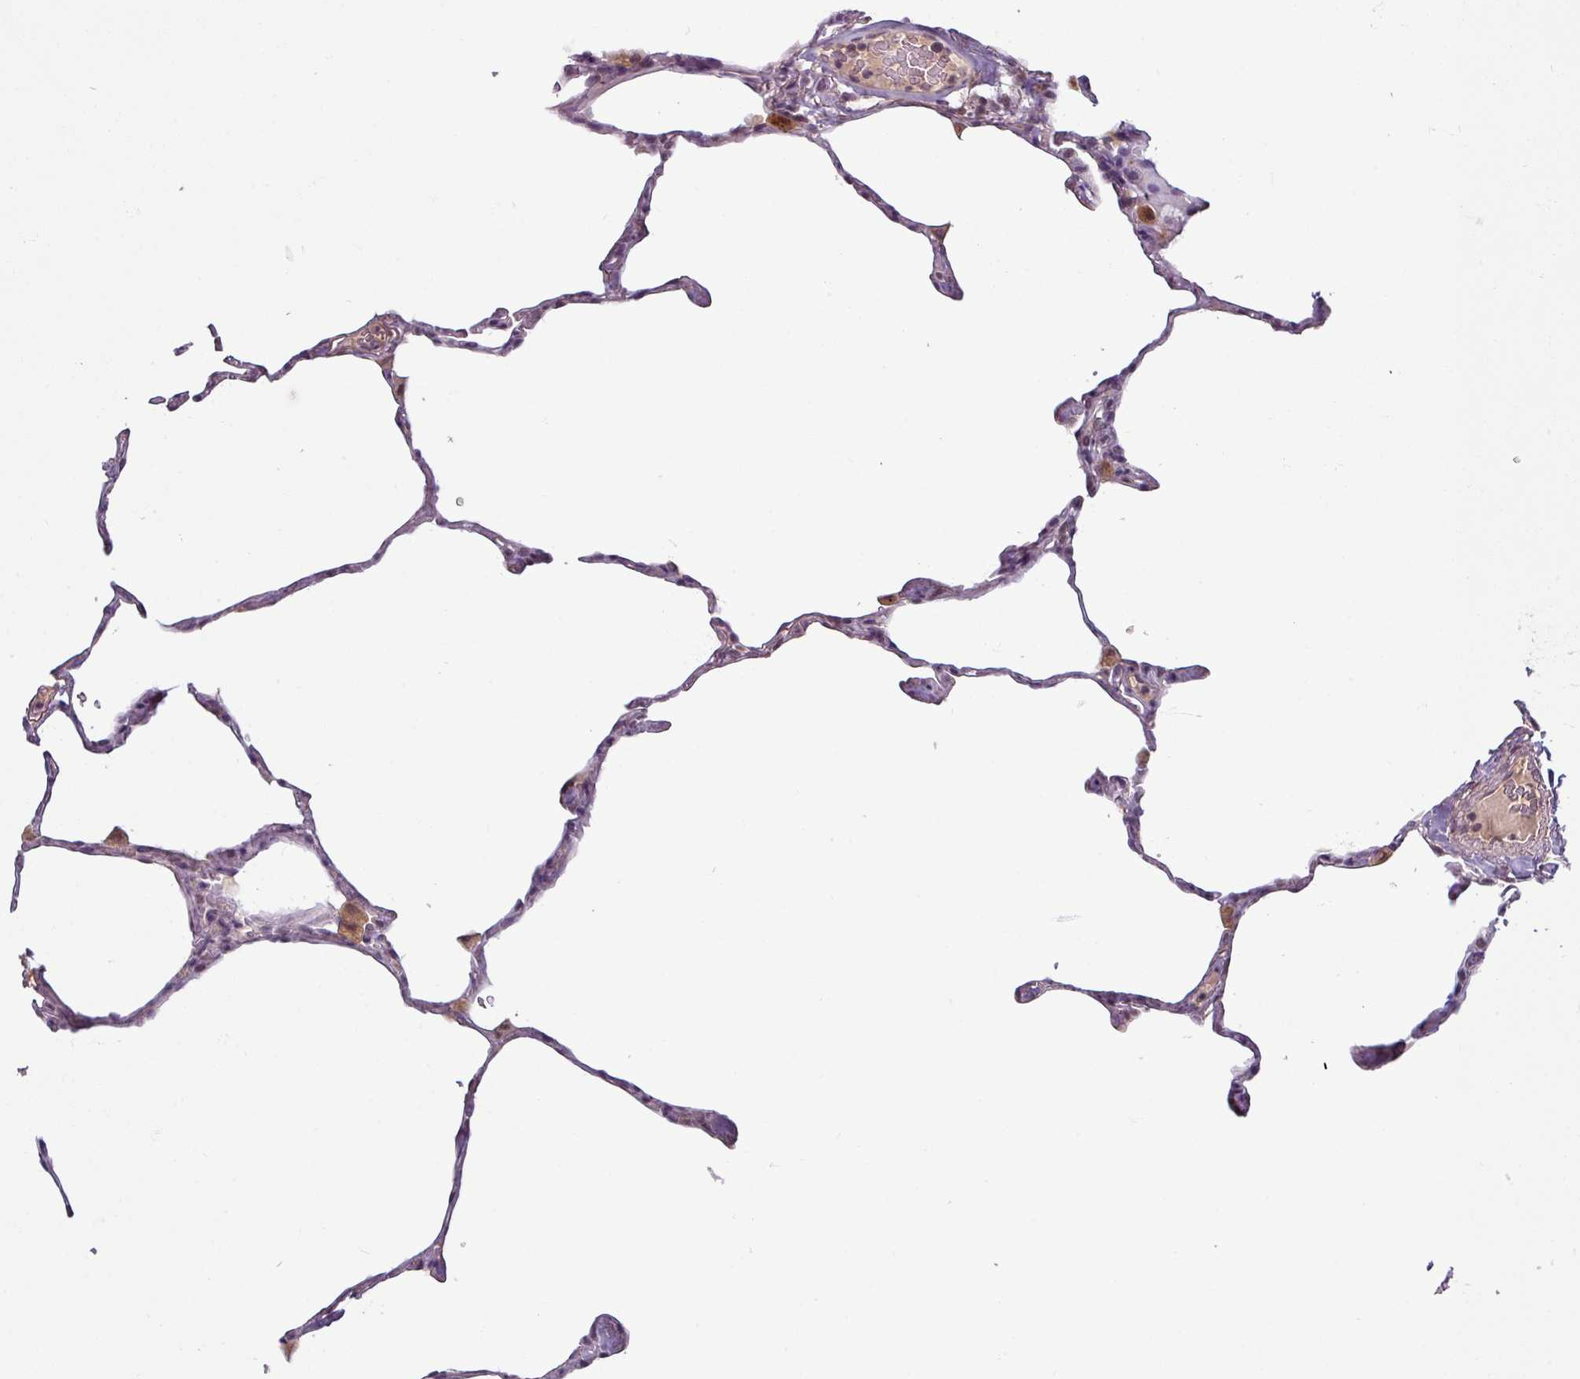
{"staining": {"intensity": "weak", "quantity": "25%-75%", "location": "nuclear"}, "tissue": "lung", "cell_type": "Alveolar cells", "image_type": "normal", "snomed": [{"axis": "morphology", "description": "Normal tissue, NOS"}, {"axis": "topography", "description": "Lung"}], "caption": "Protein expression analysis of normal lung exhibits weak nuclear staining in about 25%-75% of alveolar cells.", "gene": "UVSSA", "patient": {"sex": "male", "age": 65}}